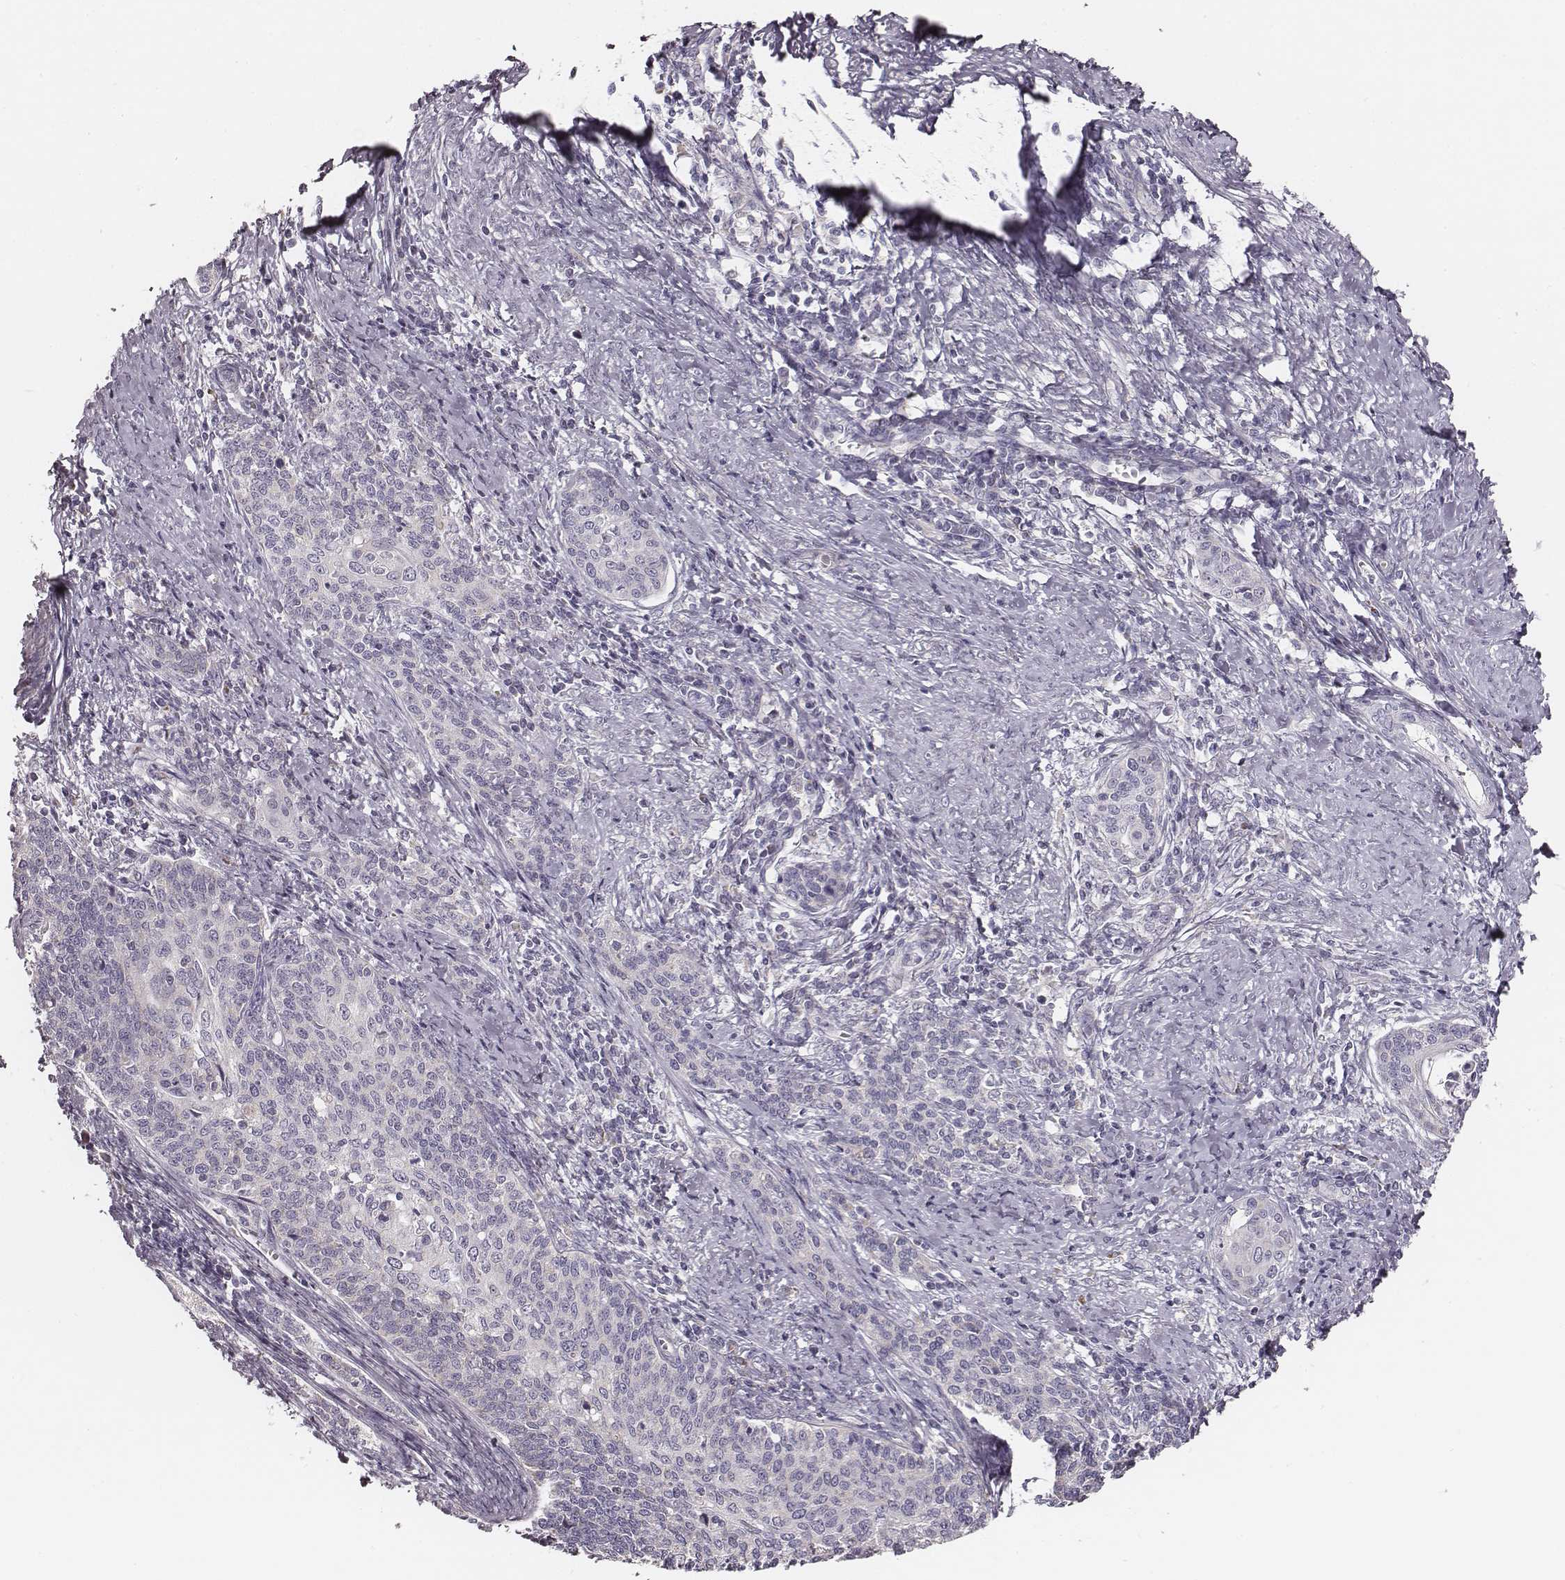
{"staining": {"intensity": "negative", "quantity": "none", "location": "none"}, "tissue": "cervical cancer", "cell_type": "Tumor cells", "image_type": "cancer", "snomed": [{"axis": "morphology", "description": "Squamous cell carcinoma, NOS"}, {"axis": "topography", "description": "Cervix"}], "caption": "The image exhibits no significant expression in tumor cells of squamous cell carcinoma (cervical).", "gene": "UBL4B", "patient": {"sex": "female", "age": 39}}